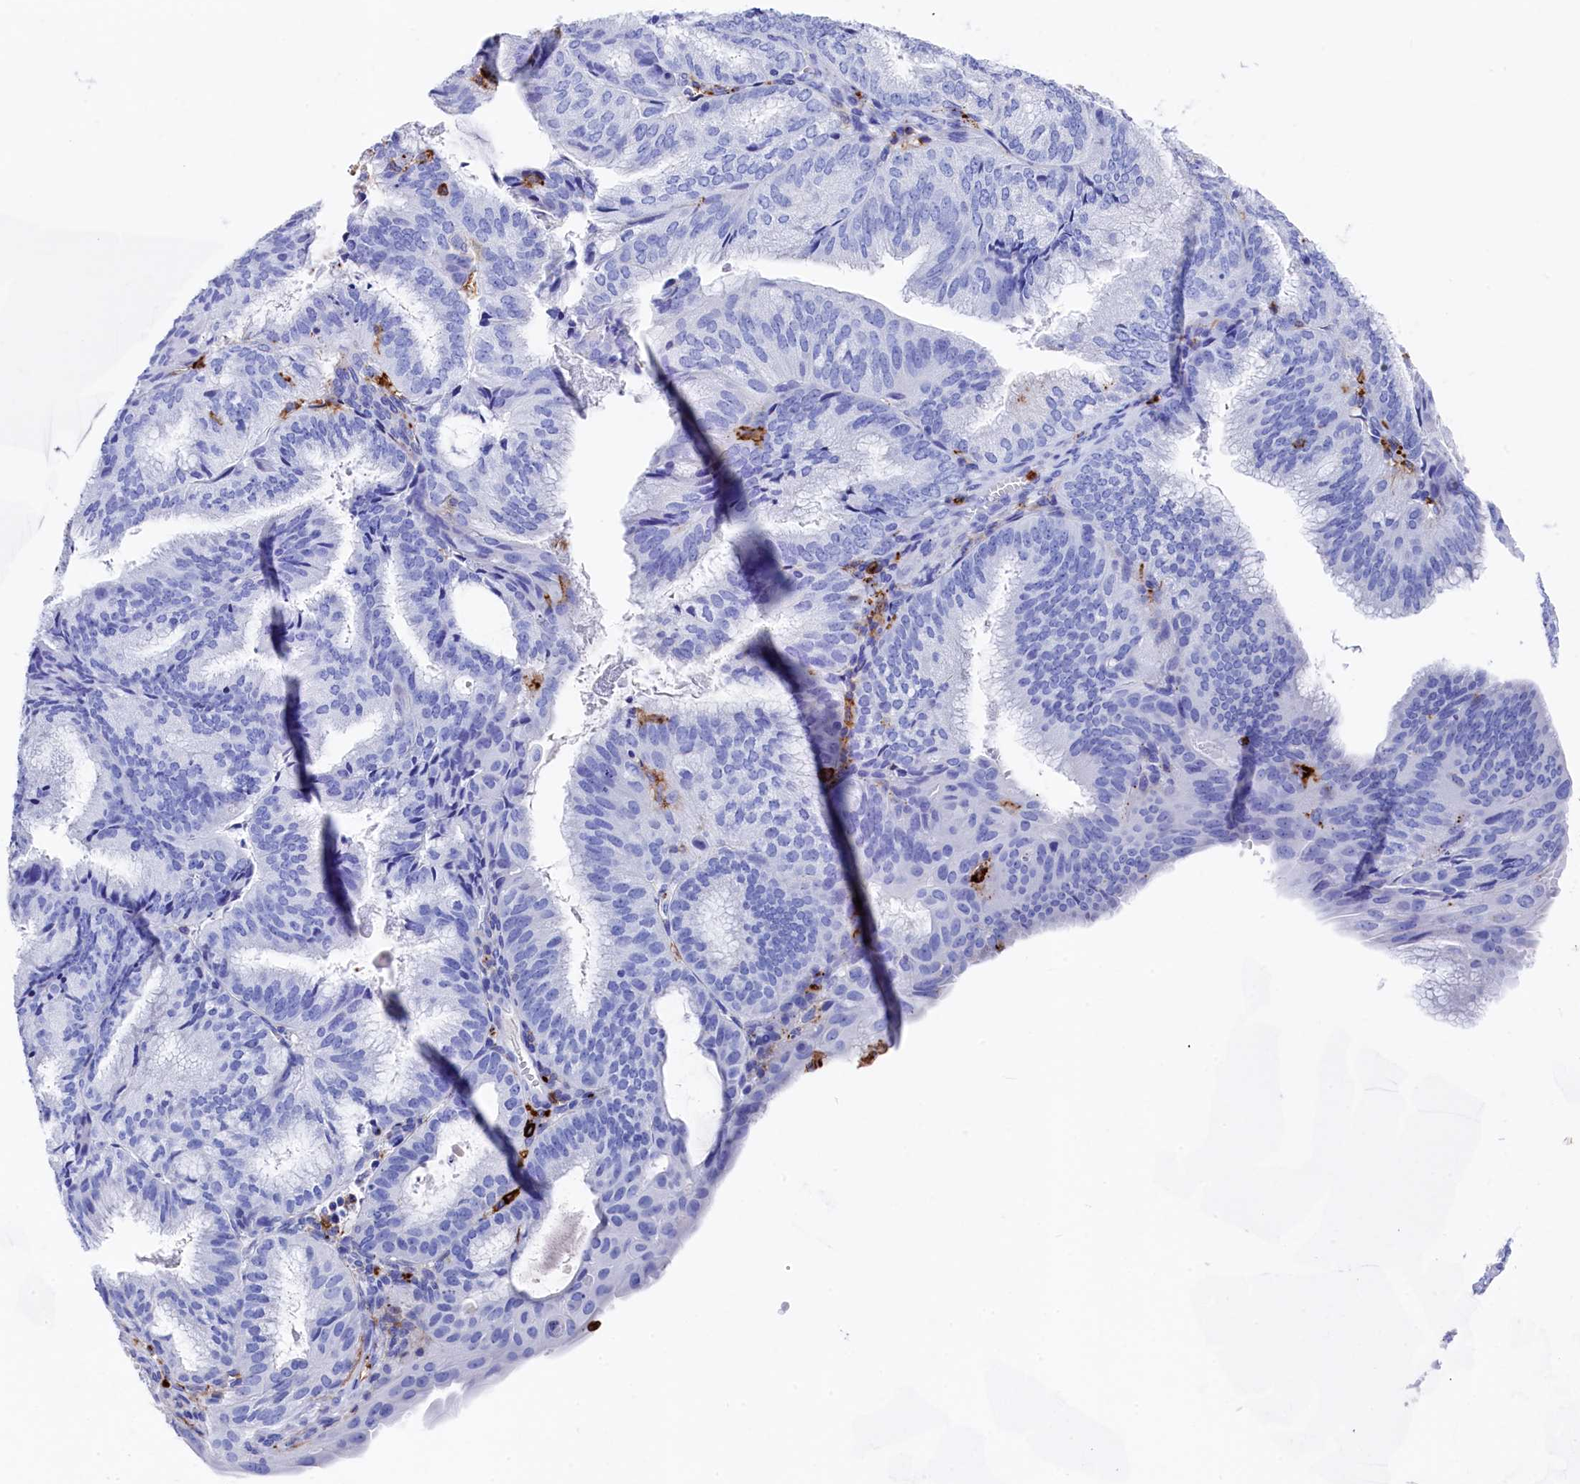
{"staining": {"intensity": "negative", "quantity": "none", "location": "none"}, "tissue": "endometrial cancer", "cell_type": "Tumor cells", "image_type": "cancer", "snomed": [{"axis": "morphology", "description": "Adenocarcinoma, NOS"}, {"axis": "topography", "description": "Endometrium"}], "caption": "Immunohistochemistry image of neoplastic tissue: human adenocarcinoma (endometrial) stained with DAB (3,3'-diaminobenzidine) demonstrates no significant protein expression in tumor cells. Nuclei are stained in blue.", "gene": "PLAC8", "patient": {"sex": "female", "age": 49}}